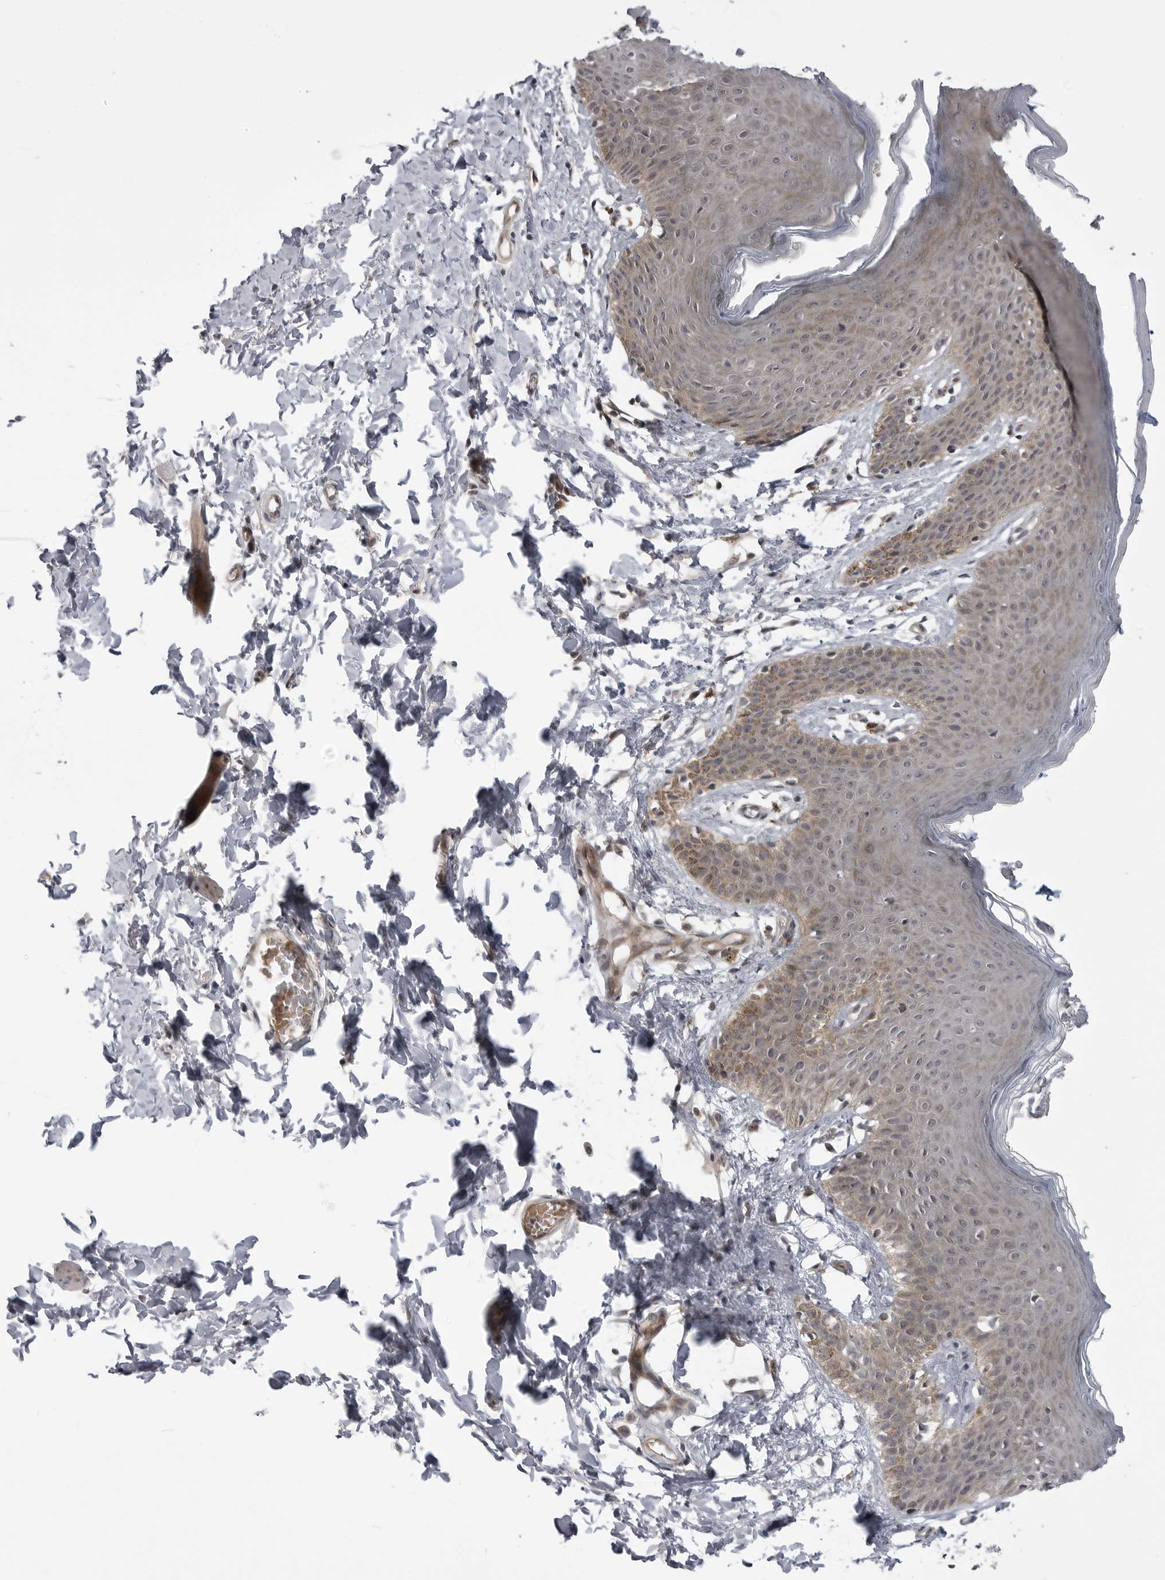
{"staining": {"intensity": "moderate", "quantity": ">75%", "location": "cytoplasmic/membranous,nuclear"}, "tissue": "skin", "cell_type": "Epidermal cells", "image_type": "normal", "snomed": [{"axis": "morphology", "description": "Normal tissue, NOS"}, {"axis": "topography", "description": "Vulva"}], "caption": "Immunohistochemical staining of normal skin shows >75% levels of moderate cytoplasmic/membranous,nuclear protein expression in approximately >75% of epidermal cells. (DAB (3,3'-diaminobenzidine) IHC, brown staining for protein, blue staining for nuclei).", "gene": "LRRC45", "patient": {"sex": "female", "age": 66}}